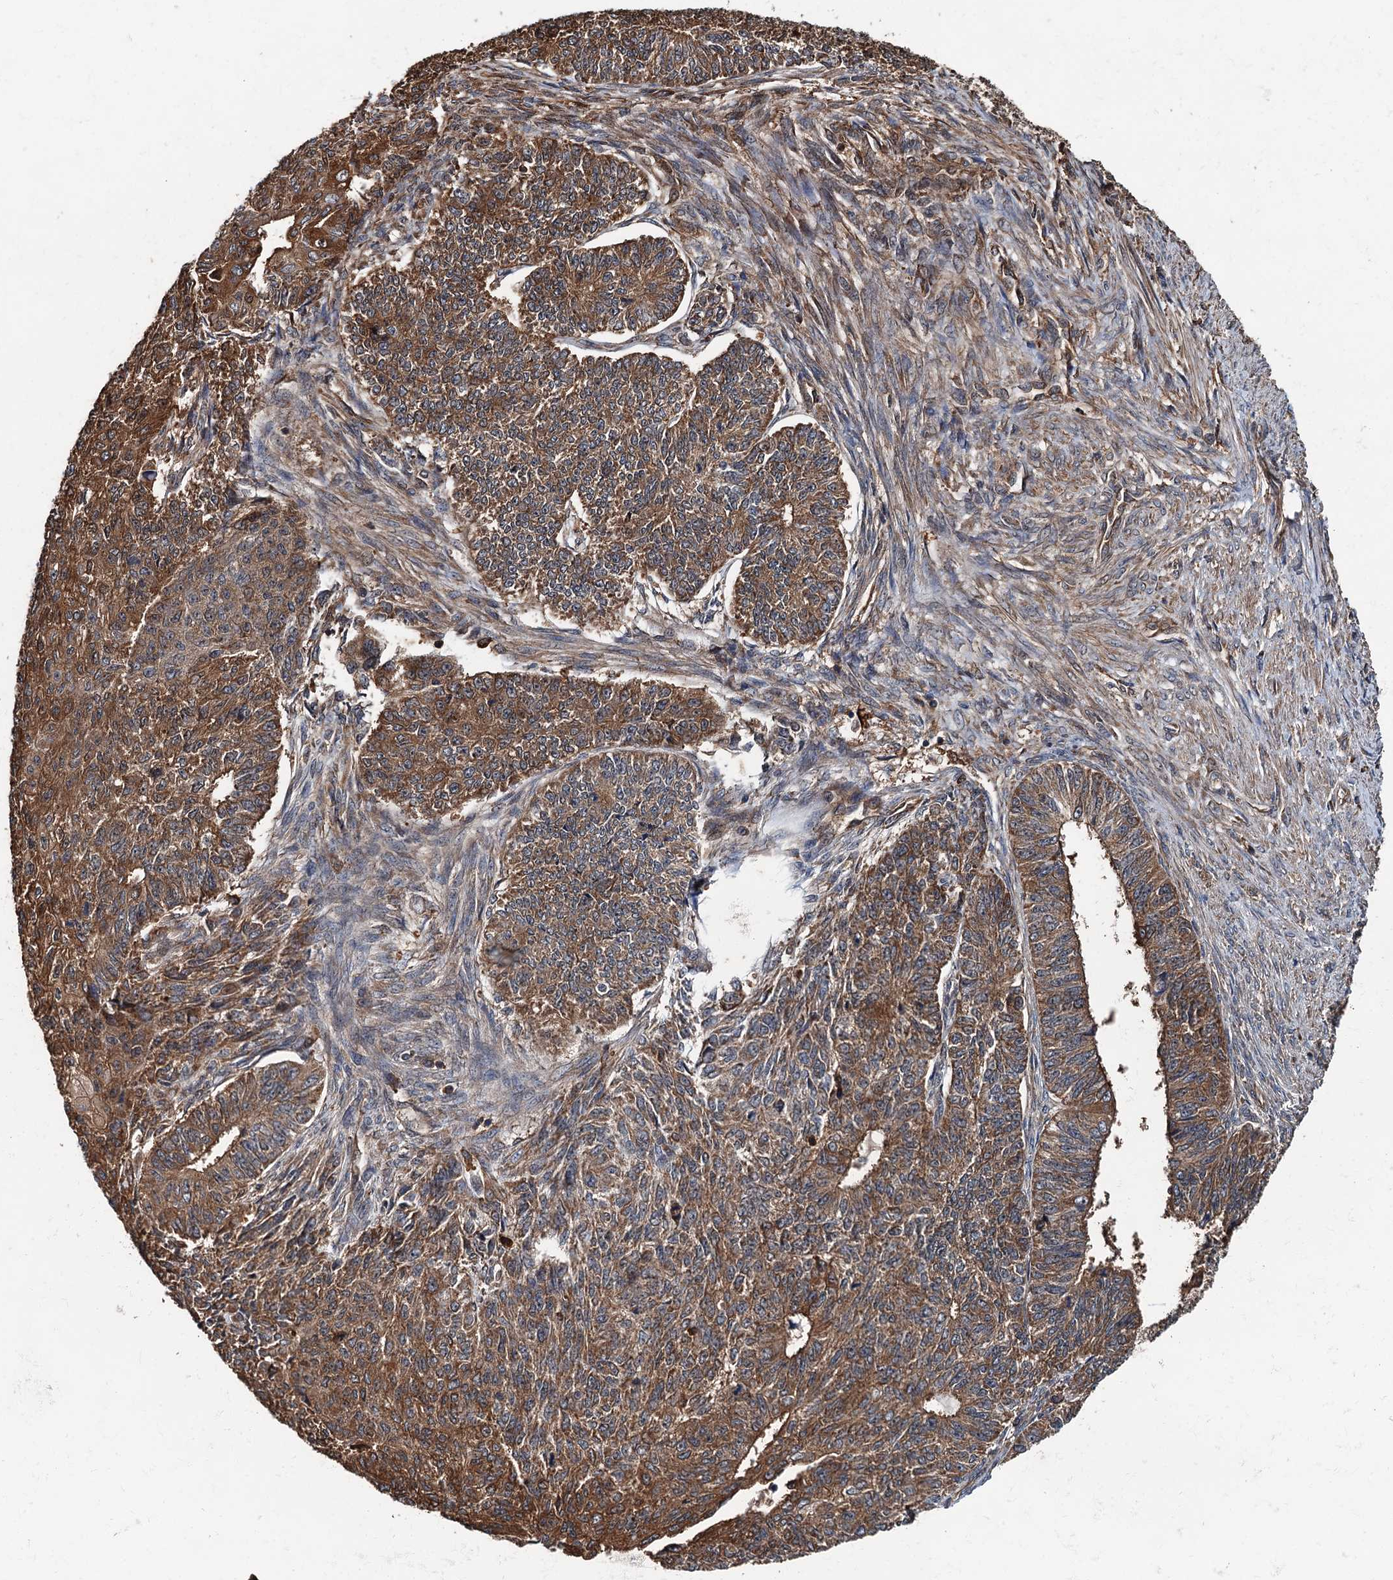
{"staining": {"intensity": "moderate", "quantity": ">75%", "location": "cytoplasmic/membranous"}, "tissue": "endometrial cancer", "cell_type": "Tumor cells", "image_type": "cancer", "snomed": [{"axis": "morphology", "description": "Adenocarcinoma, NOS"}, {"axis": "topography", "description": "Endometrium"}], "caption": "Protein expression analysis of human endometrial adenocarcinoma reveals moderate cytoplasmic/membranous expression in about >75% of tumor cells.", "gene": "USP6NL", "patient": {"sex": "female", "age": 32}}